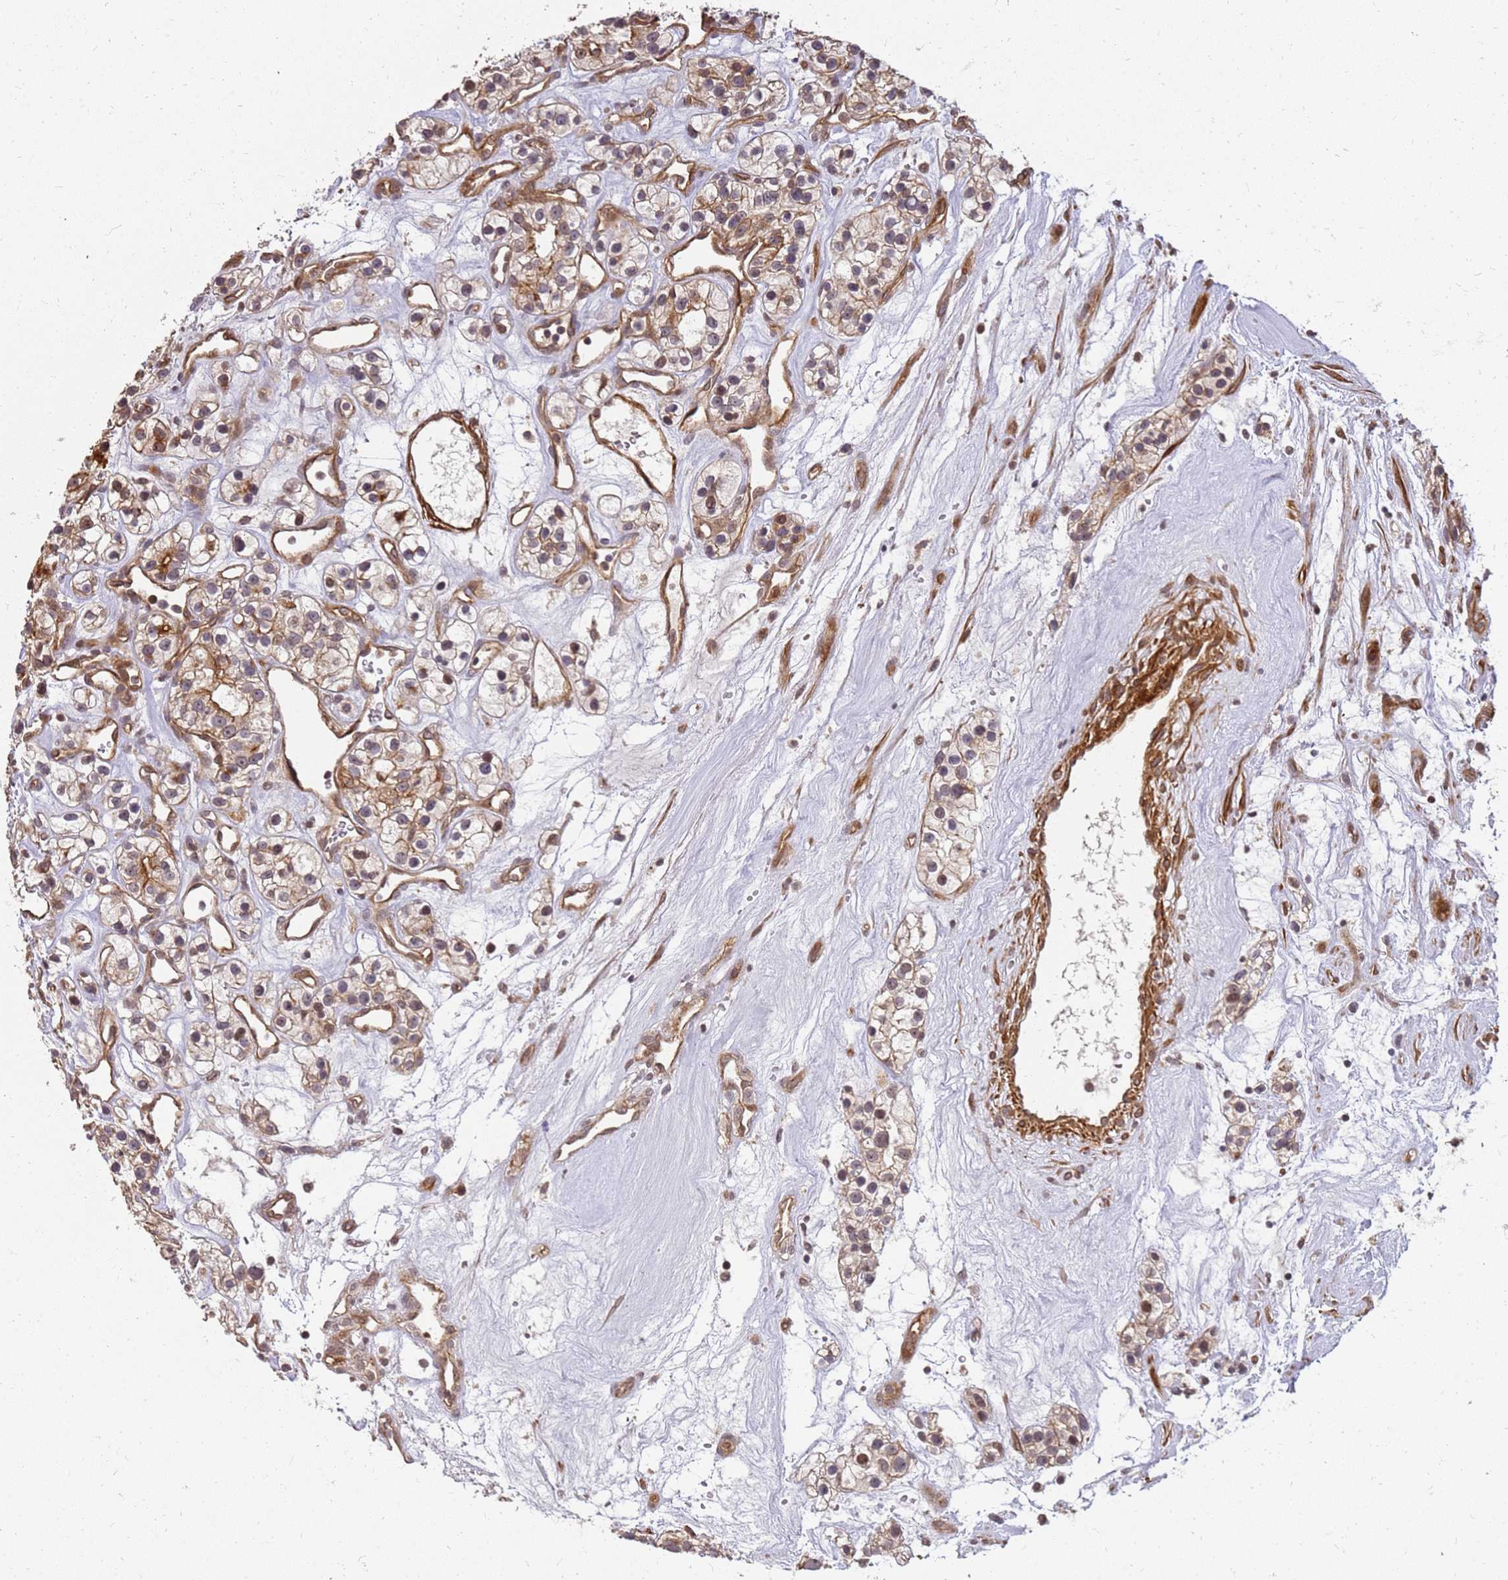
{"staining": {"intensity": "moderate", "quantity": ">75%", "location": "cytoplasmic/membranous"}, "tissue": "renal cancer", "cell_type": "Tumor cells", "image_type": "cancer", "snomed": [{"axis": "morphology", "description": "Adenocarcinoma, NOS"}, {"axis": "topography", "description": "Kidney"}], "caption": "An immunohistochemistry photomicrograph of neoplastic tissue is shown. Protein staining in brown shows moderate cytoplasmic/membranous positivity in adenocarcinoma (renal) within tumor cells.", "gene": "ST18", "patient": {"sex": "female", "age": 57}}